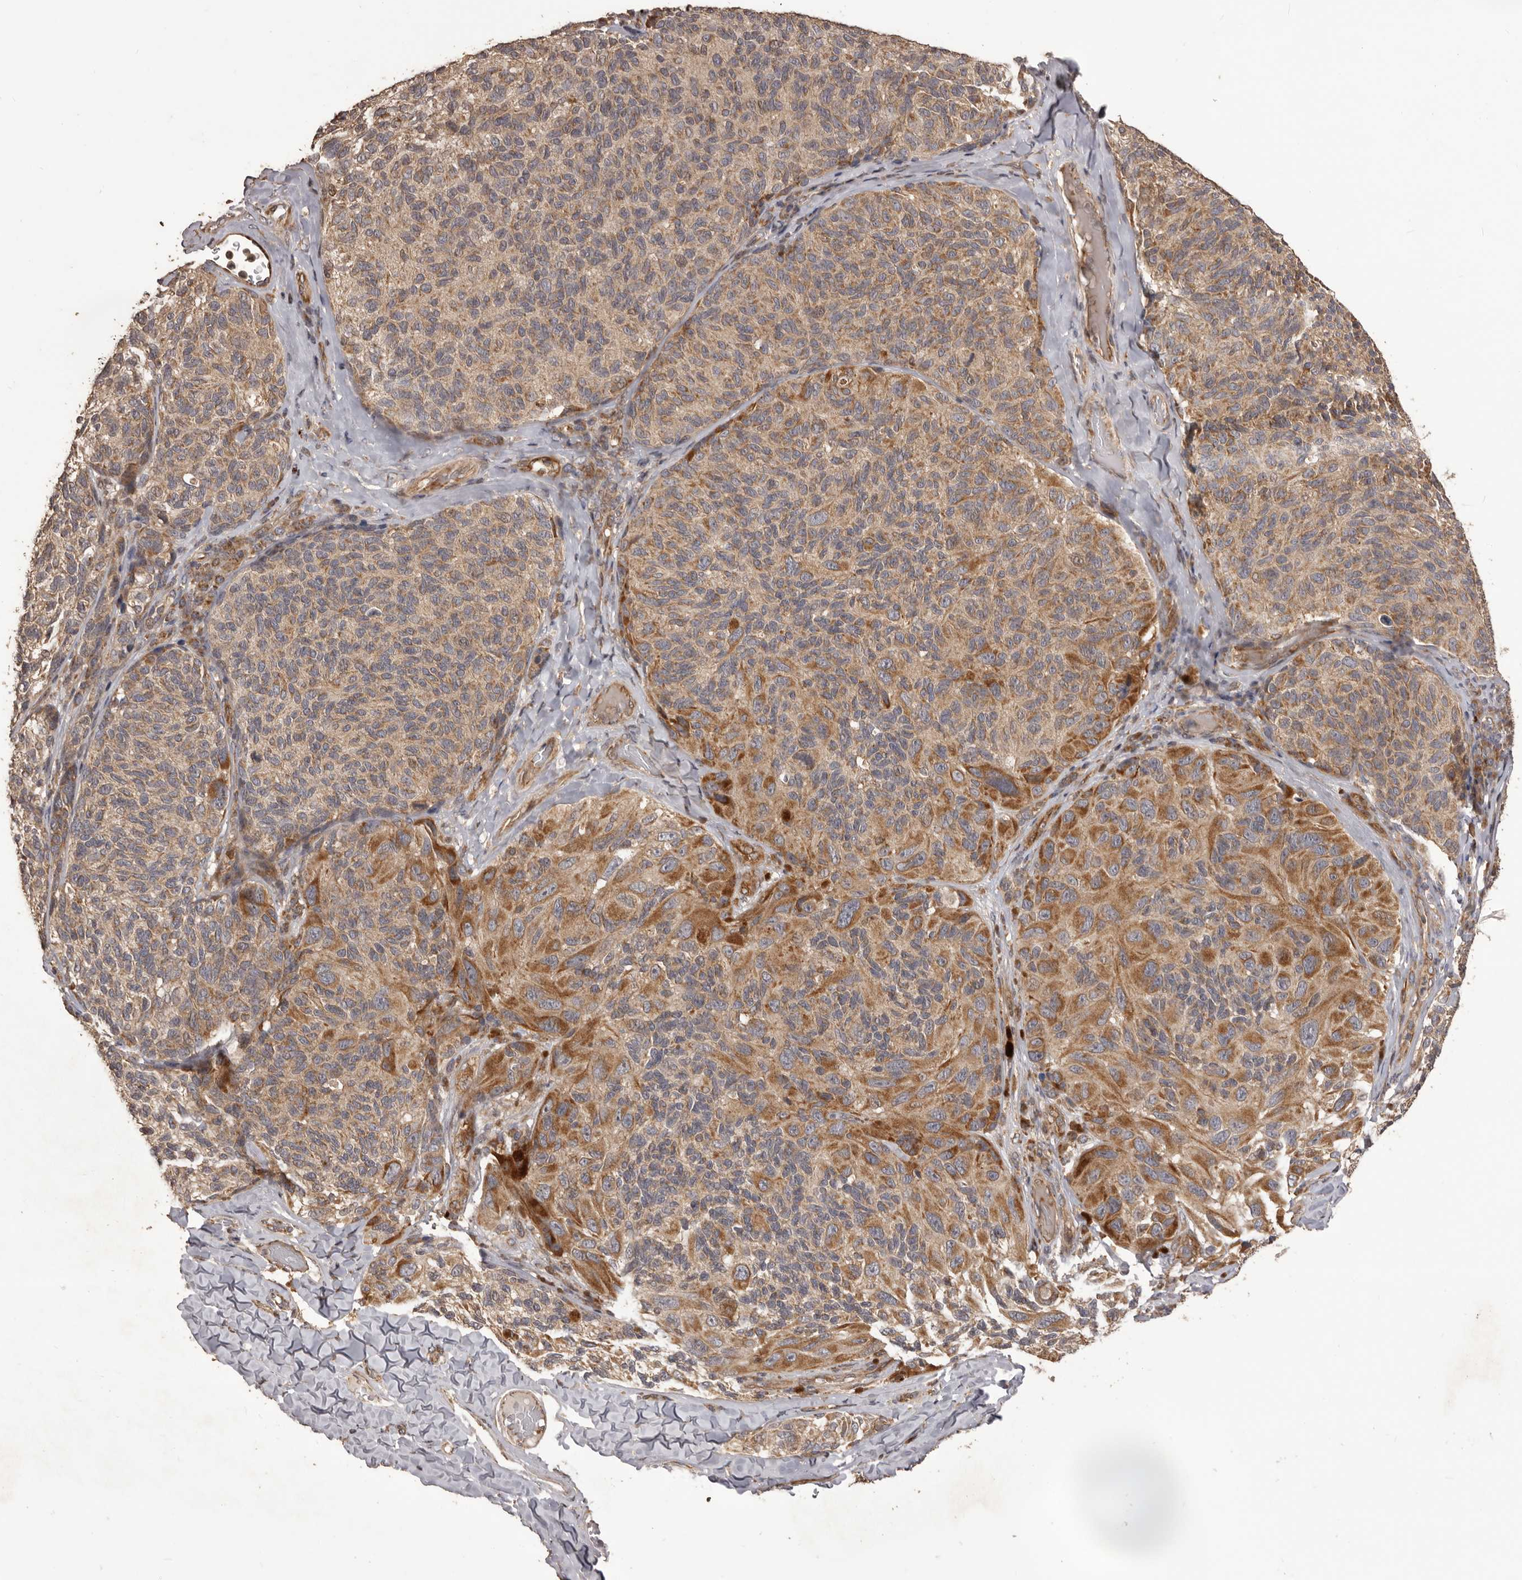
{"staining": {"intensity": "moderate", "quantity": ">75%", "location": "cytoplasmic/membranous"}, "tissue": "melanoma", "cell_type": "Tumor cells", "image_type": "cancer", "snomed": [{"axis": "morphology", "description": "Malignant melanoma, NOS"}, {"axis": "topography", "description": "Skin"}], "caption": "The micrograph reveals a brown stain indicating the presence of a protein in the cytoplasmic/membranous of tumor cells in malignant melanoma. Nuclei are stained in blue.", "gene": "QRSL1", "patient": {"sex": "female", "age": 73}}